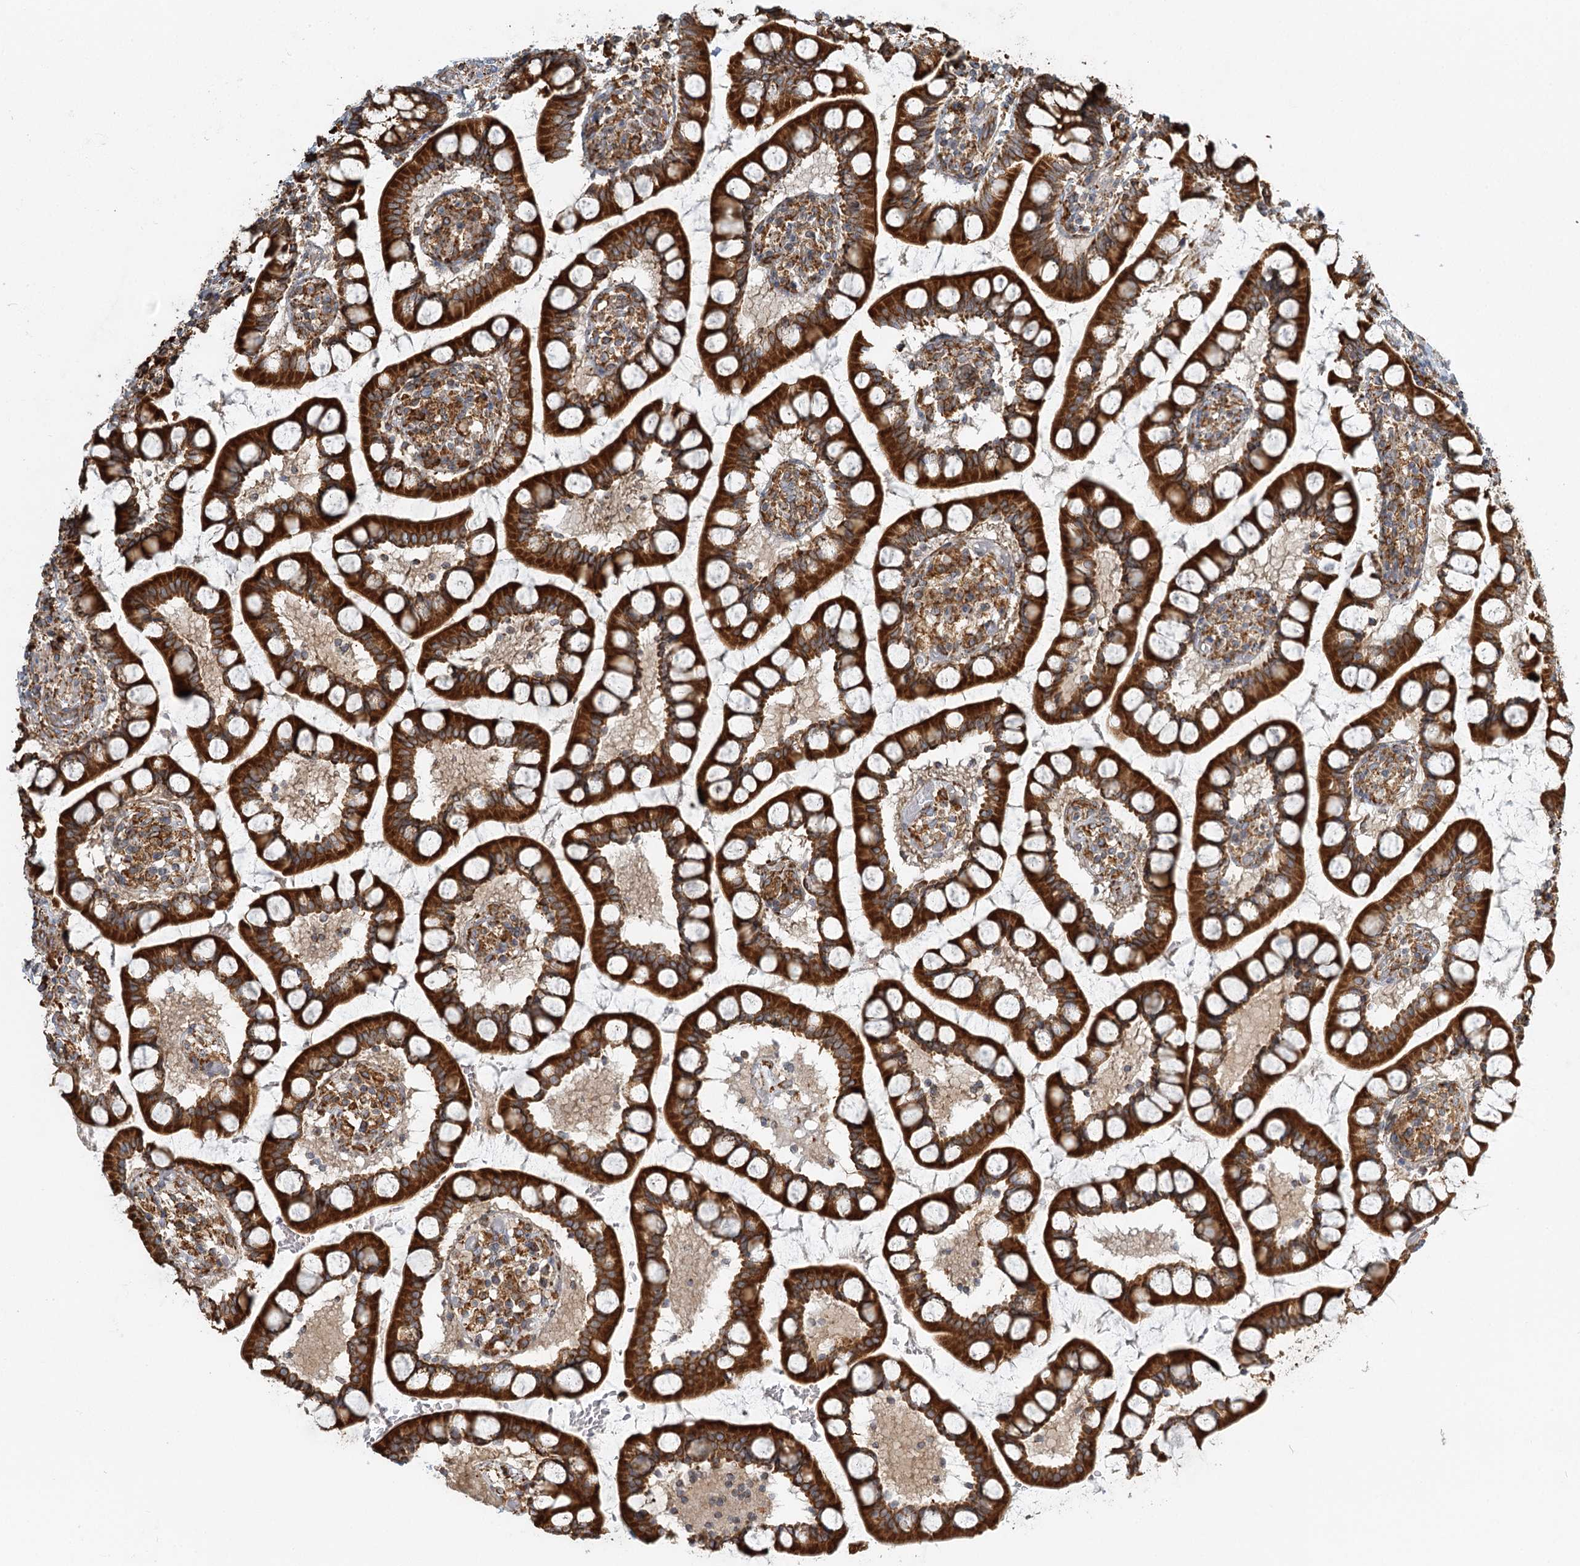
{"staining": {"intensity": "strong", "quantity": ">75%", "location": "cytoplasmic/membranous"}, "tissue": "small intestine", "cell_type": "Glandular cells", "image_type": "normal", "snomed": [{"axis": "morphology", "description": "Normal tissue, NOS"}, {"axis": "topography", "description": "Small intestine"}], "caption": "Protein staining of normal small intestine demonstrates strong cytoplasmic/membranous positivity in approximately >75% of glandular cells.", "gene": "TAS1R1", "patient": {"sex": "male", "age": 52}}